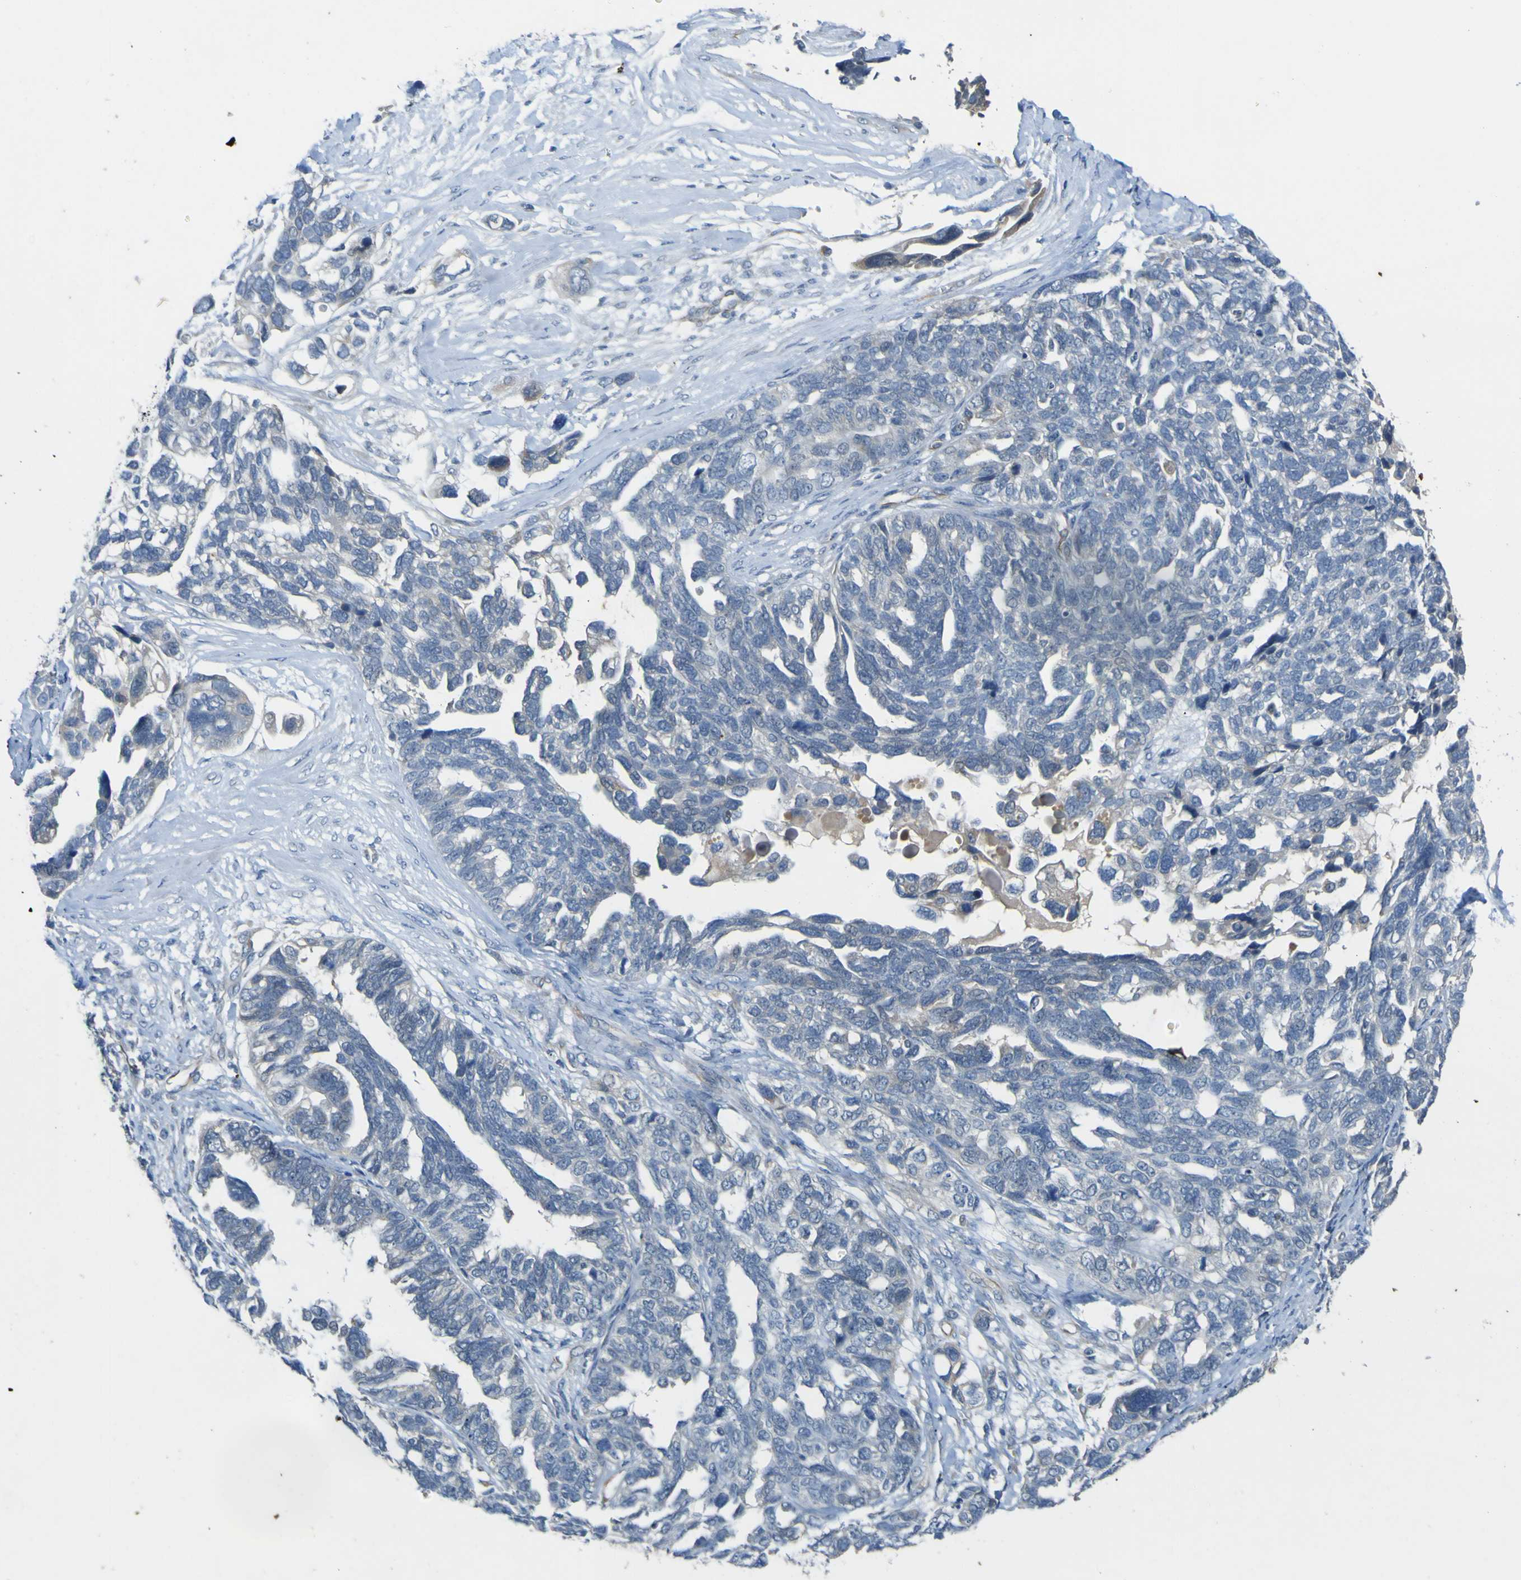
{"staining": {"intensity": "negative", "quantity": "none", "location": "none"}, "tissue": "ovarian cancer", "cell_type": "Tumor cells", "image_type": "cancer", "snomed": [{"axis": "morphology", "description": "Cystadenocarcinoma, serous, NOS"}, {"axis": "topography", "description": "Ovary"}], "caption": "Ovarian cancer was stained to show a protein in brown. There is no significant positivity in tumor cells. (Brightfield microscopy of DAB (3,3'-diaminobenzidine) immunohistochemistry (IHC) at high magnification).", "gene": "LDLR", "patient": {"sex": "female", "age": 79}}